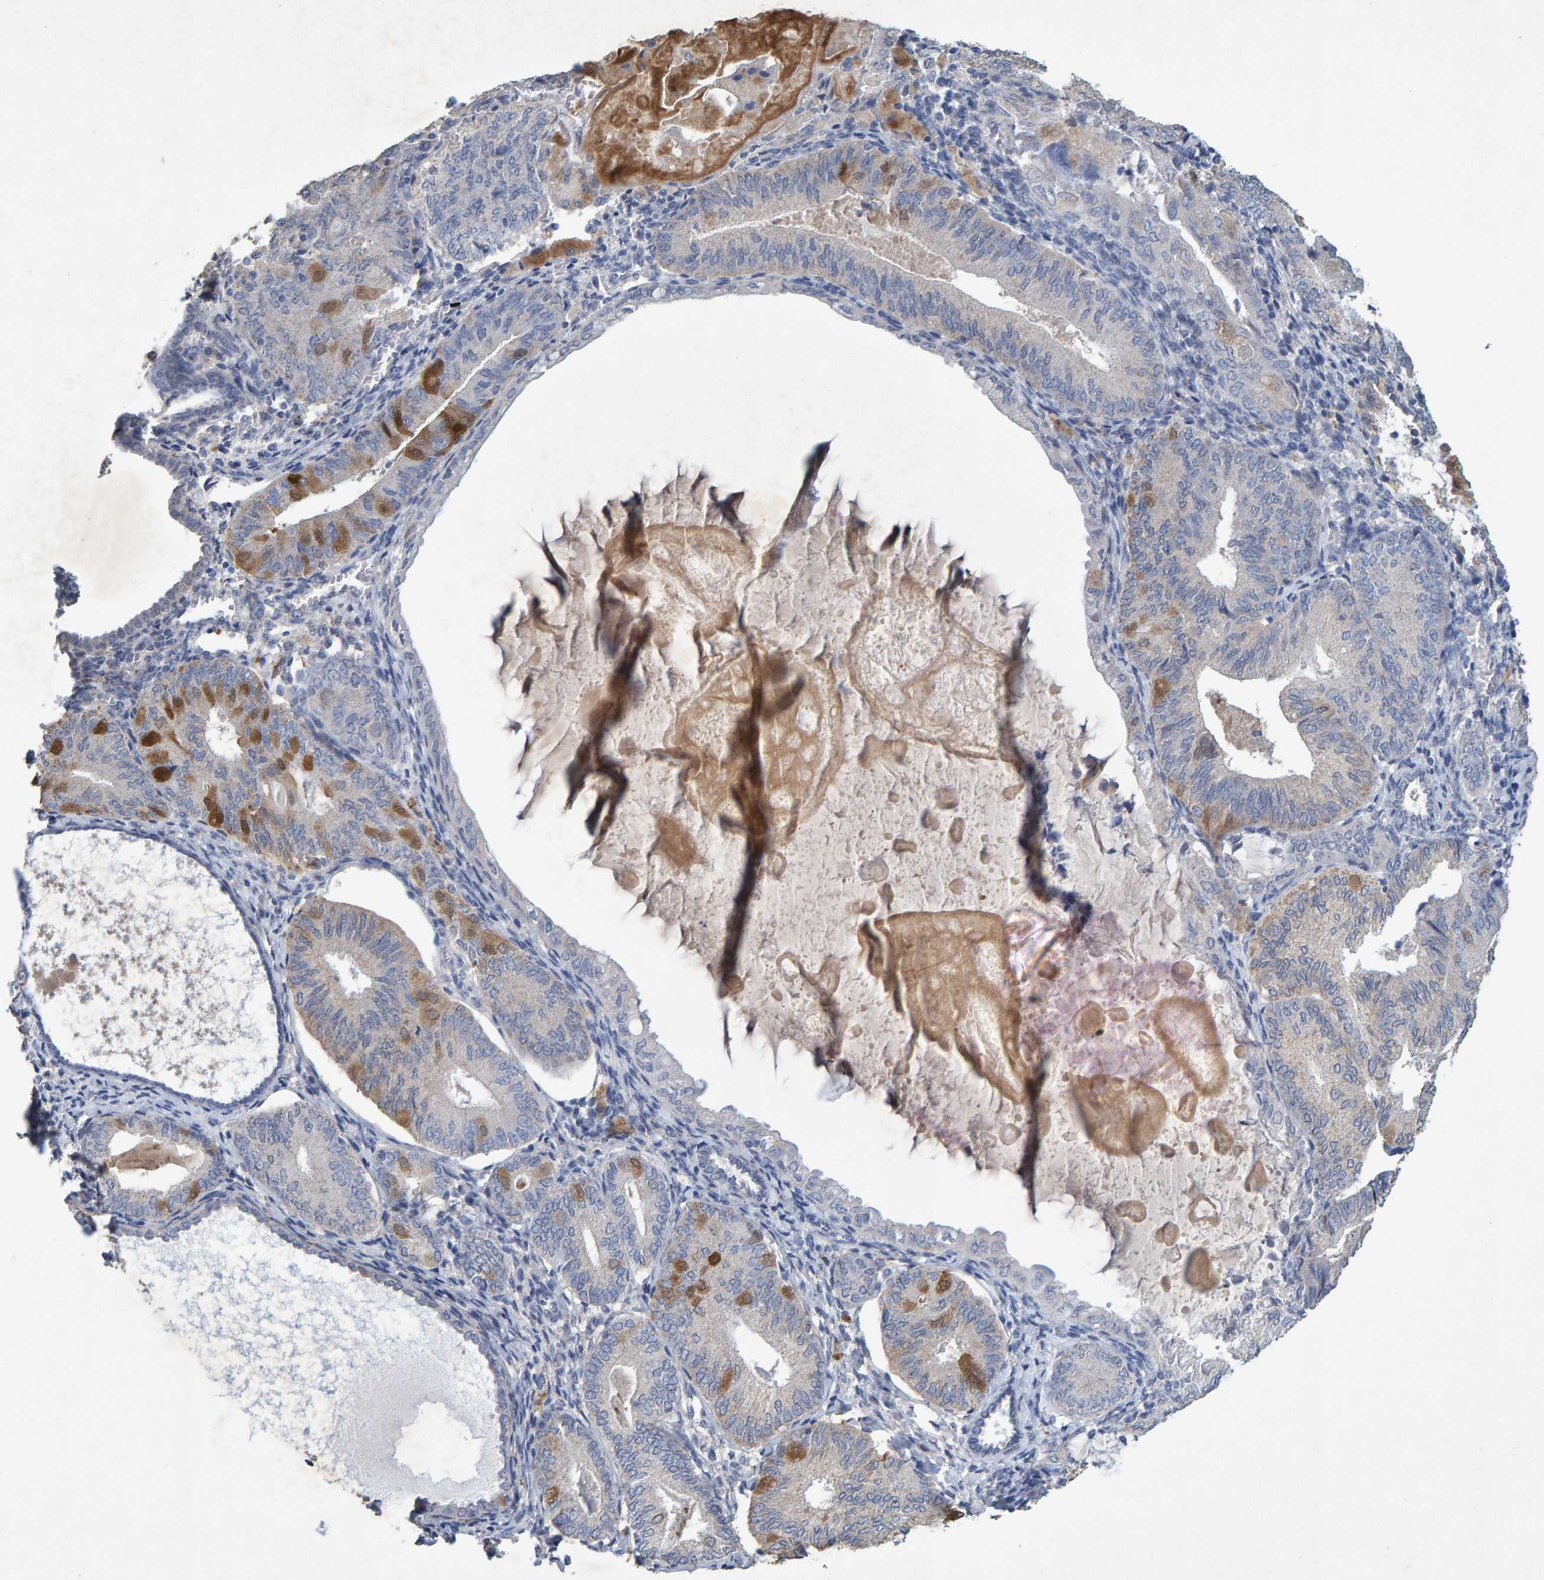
{"staining": {"intensity": "moderate", "quantity": "<25%", "location": "cytoplasmic/membranous"}, "tissue": "endometrial cancer", "cell_type": "Tumor cells", "image_type": "cancer", "snomed": [{"axis": "morphology", "description": "Adenocarcinoma, NOS"}, {"axis": "topography", "description": "Endometrium"}], "caption": "Immunohistochemical staining of human adenocarcinoma (endometrial) demonstrates moderate cytoplasmic/membranous protein staining in about <25% of tumor cells. (Stains: DAB (3,3'-diaminobenzidine) in brown, nuclei in blue, Microscopy: brightfield microscopy at high magnification).", "gene": "CTH", "patient": {"sex": "female", "age": 81}}